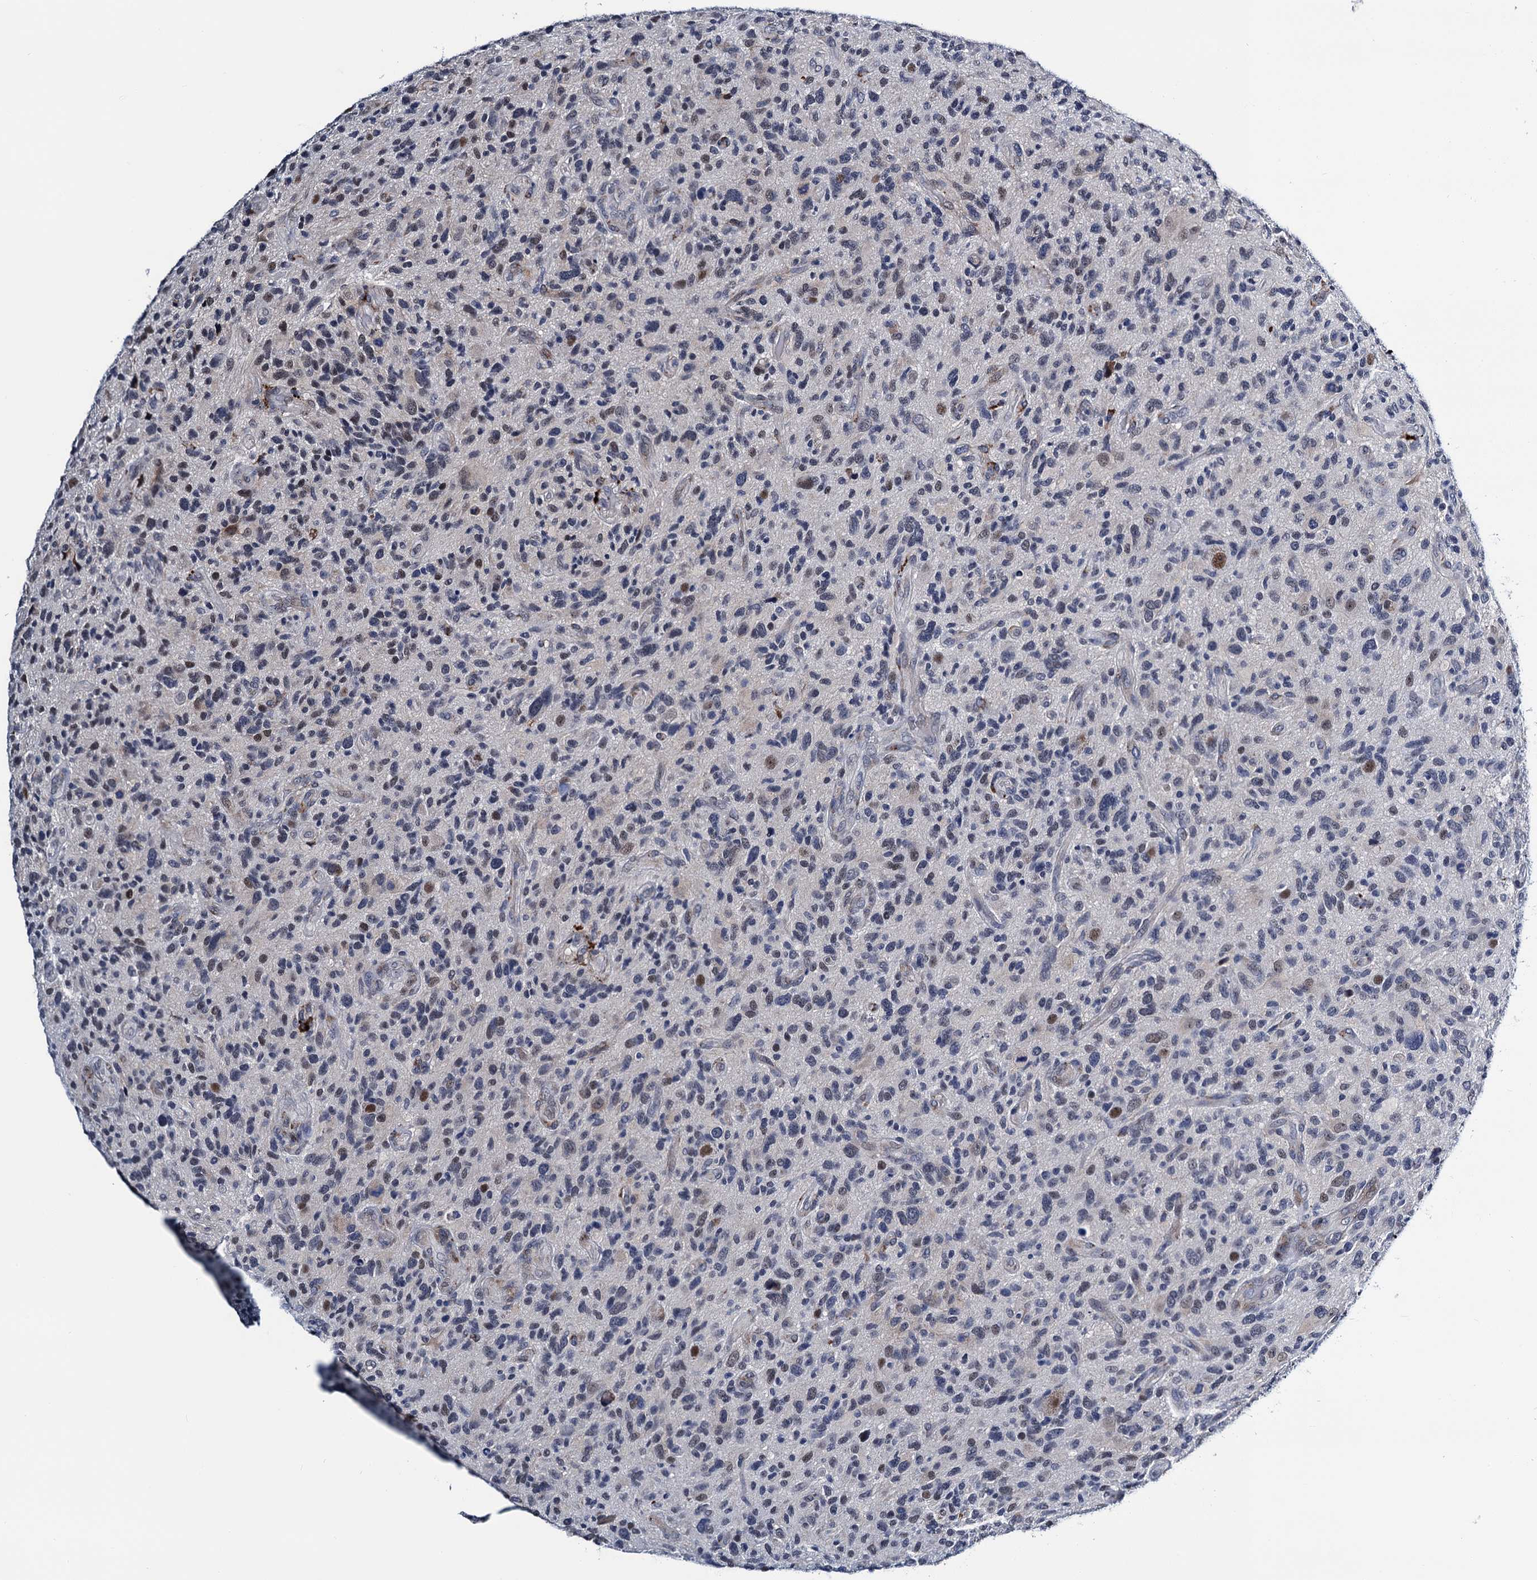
{"staining": {"intensity": "moderate", "quantity": "<25%", "location": "nuclear"}, "tissue": "glioma", "cell_type": "Tumor cells", "image_type": "cancer", "snomed": [{"axis": "morphology", "description": "Glioma, malignant, High grade"}, {"axis": "topography", "description": "Brain"}], "caption": "Tumor cells show moderate nuclear expression in about <25% of cells in malignant glioma (high-grade).", "gene": "SLC7A10", "patient": {"sex": "male", "age": 47}}